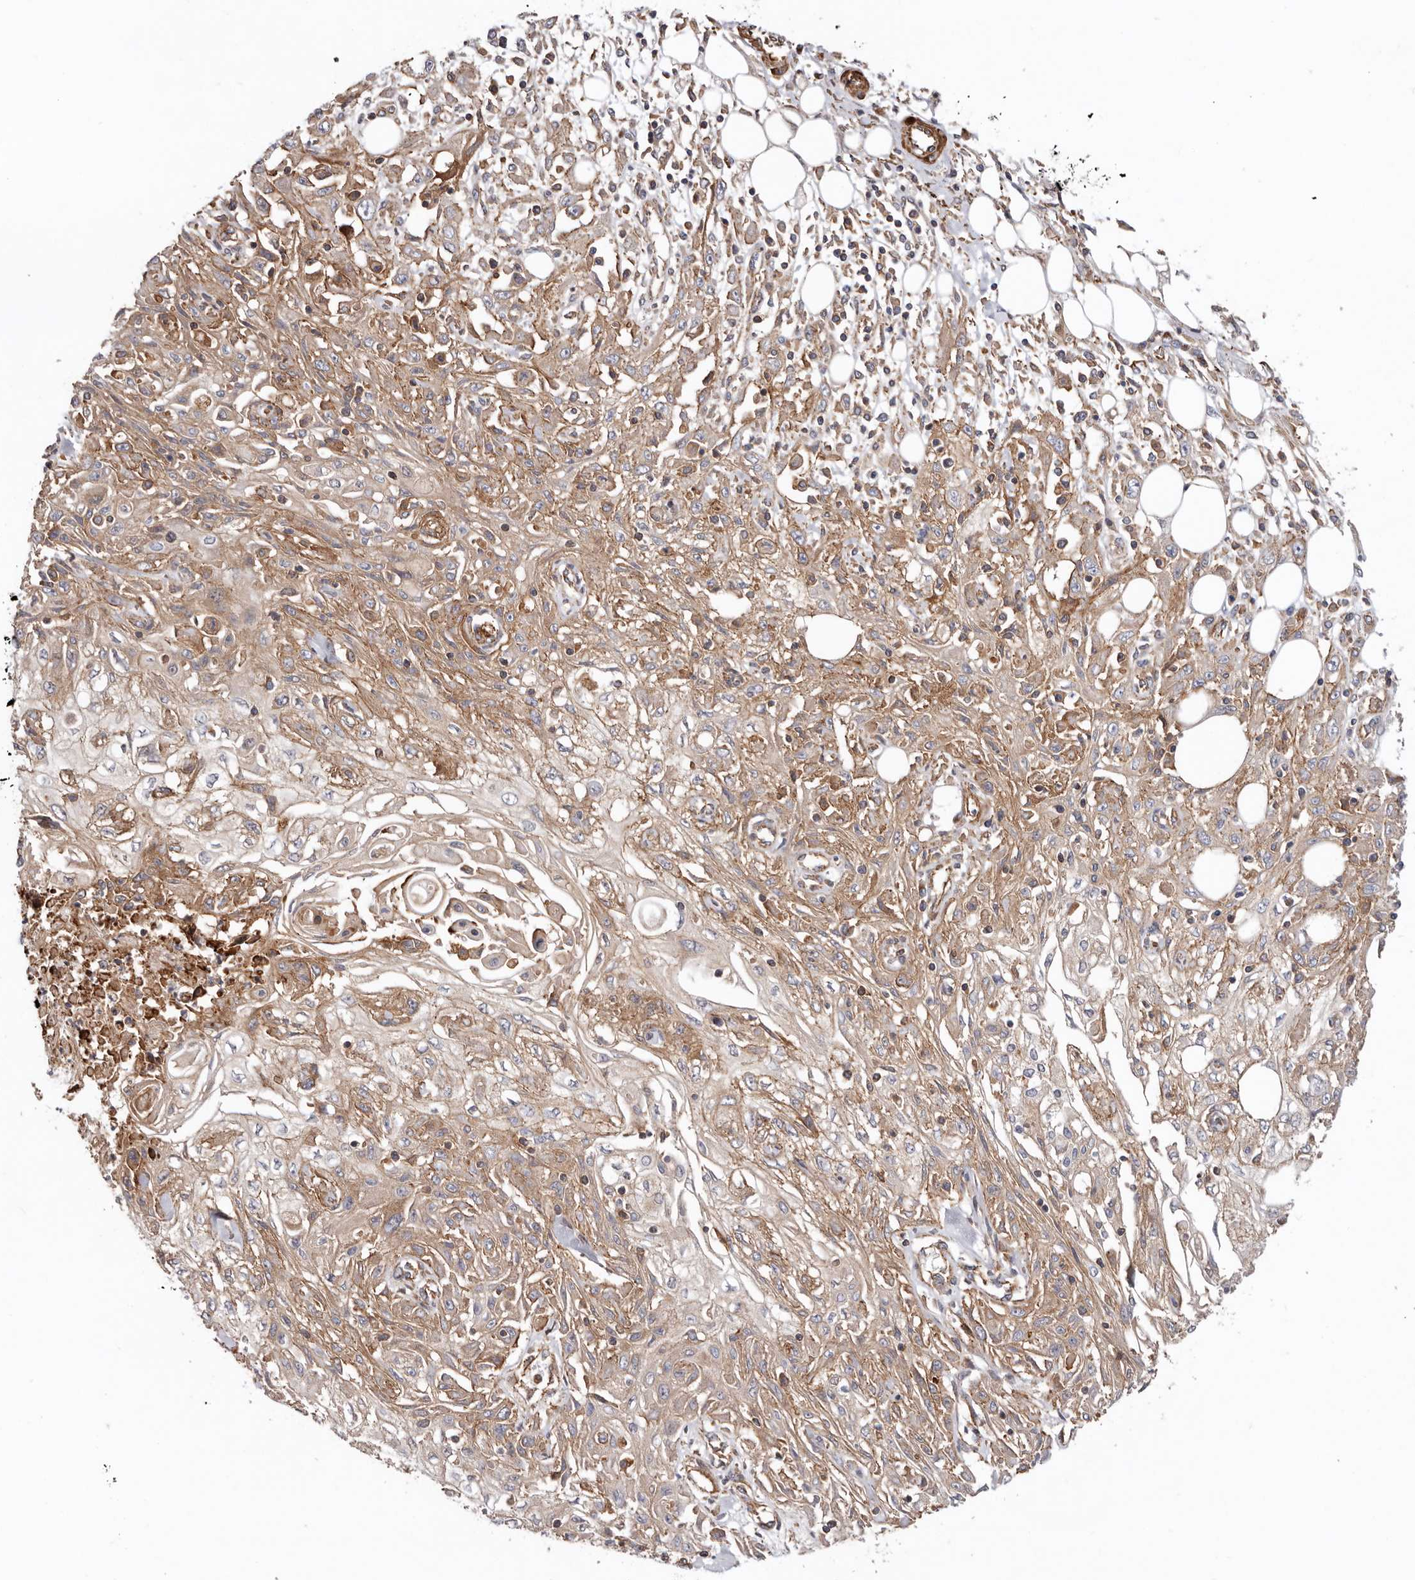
{"staining": {"intensity": "moderate", "quantity": ">75%", "location": "cytoplasmic/membranous"}, "tissue": "skin cancer", "cell_type": "Tumor cells", "image_type": "cancer", "snomed": [{"axis": "morphology", "description": "Squamous cell carcinoma, NOS"}, {"axis": "morphology", "description": "Squamous cell carcinoma, metastatic, NOS"}, {"axis": "topography", "description": "Skin"}, {"axis": "topography", "description": "Lymph node"}], "caption": "The image demonstrates immunohistochemical staining of metastatic squamous cell carcinoma (skin). There is moderate cytoplasmic/membranous expression is appreciated in approximately >75% of tumor cells. The staining was performed using DAB to visualize the protein expression in brown, while the nuclei were stained in blue with hematoxylin (Magnification: 20x).", "gene": "TMC7", "patient": {"sex": "male", "age": 75}}